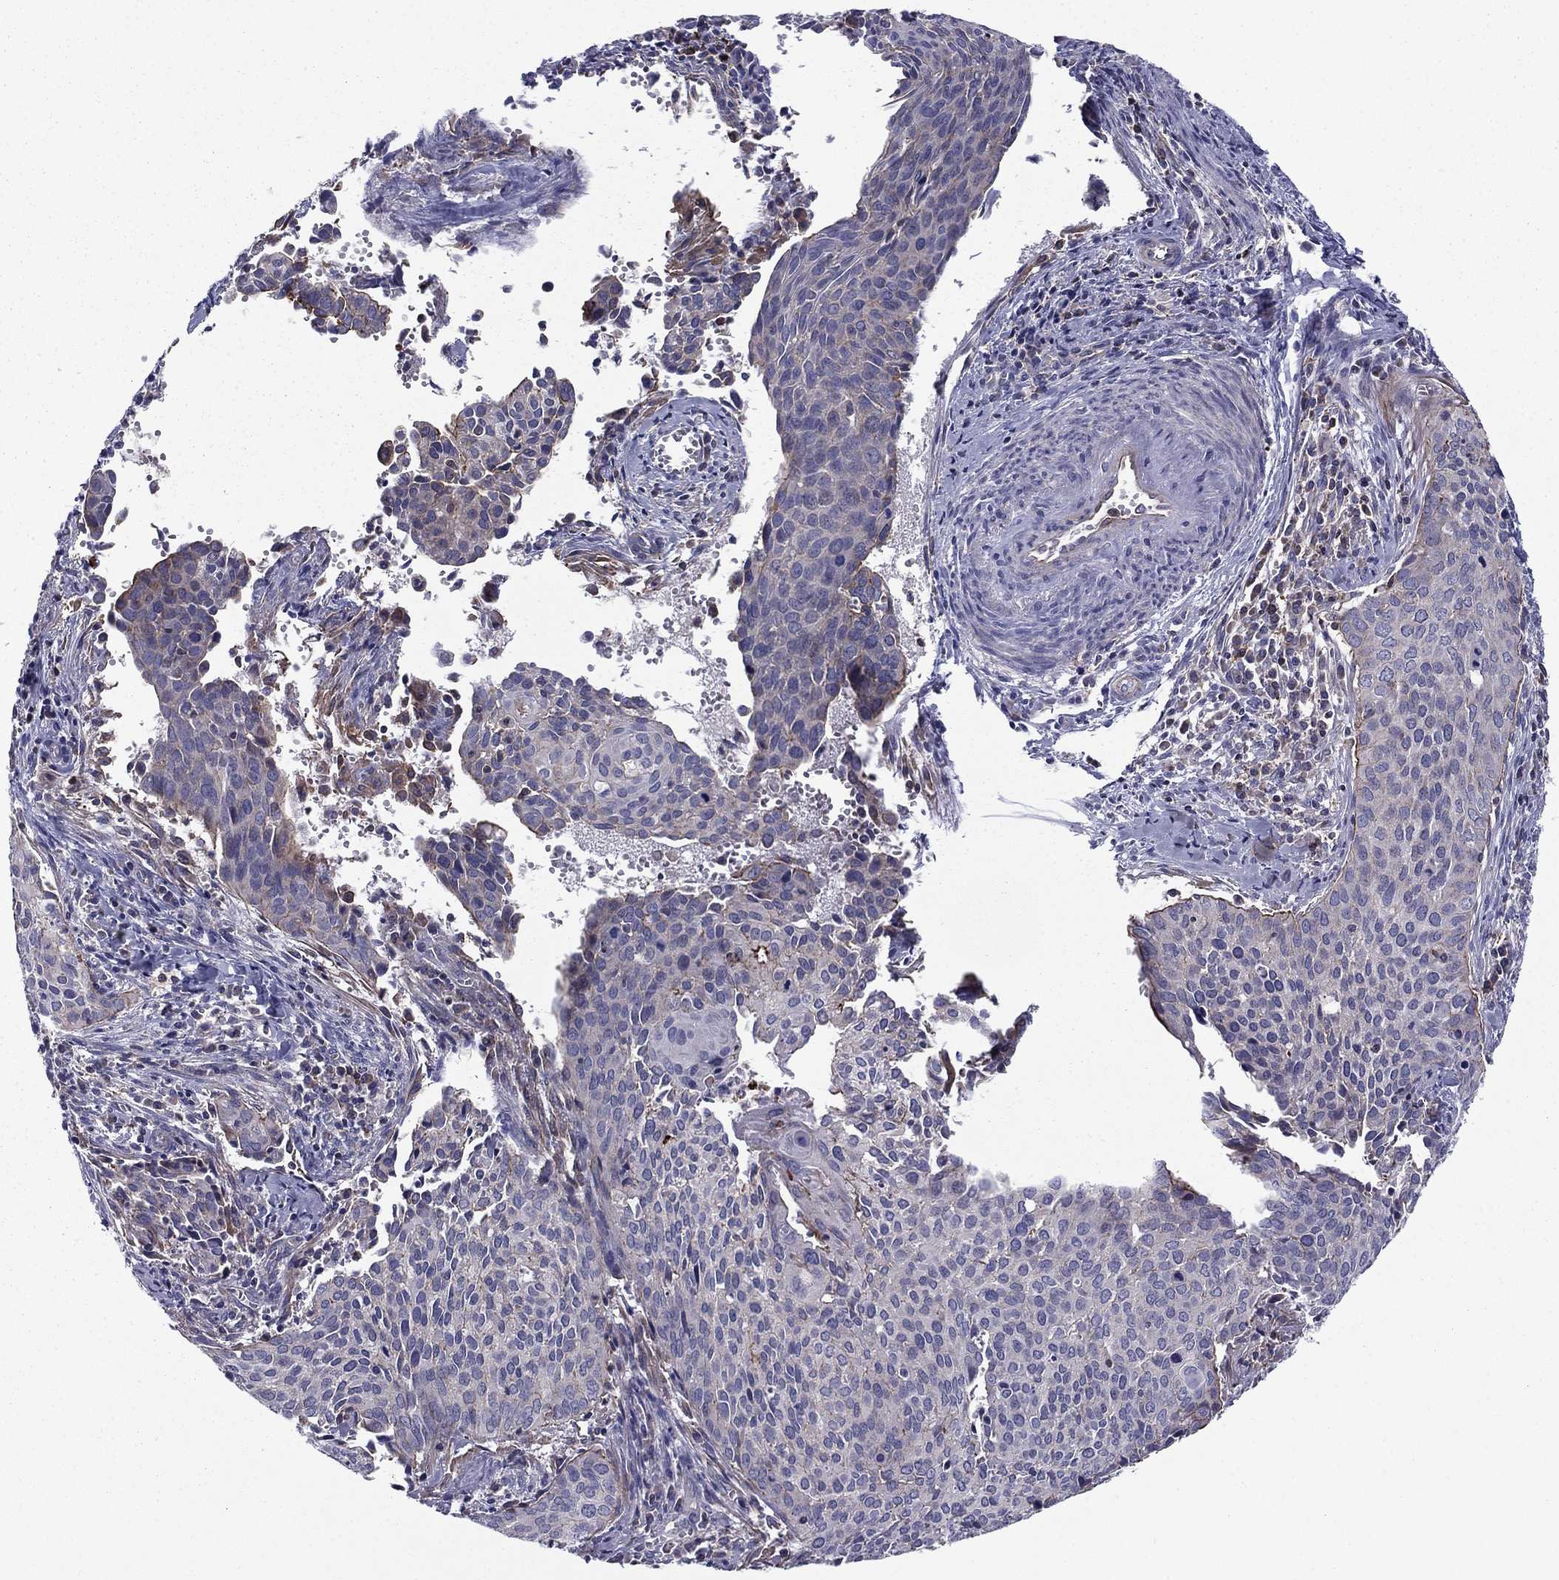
{"staining": {"intensity": "strong", "quantity": "<25%", "location": "cytoplasmic/membranous"}, "tissue": "cervical cancer", "cell_type": "Tumor cells", "image_type": "cancer", "snomed": [{"axis": "morphology", "description": "Squamous cell carcinoma, NOS"}, {"axis": "topography", "description": "Cervix"}], "caption": "Immunohistochemistry (IHC) (DAB (3,3'-diaminobenzidine)) staining of human cervical squamous cell carcinoma displays strong cytoplasmic/membranous protein staining in about <25% of tumor cells.", "gene": "ALG6", "patient": {"sex": "female", "age": 29}}